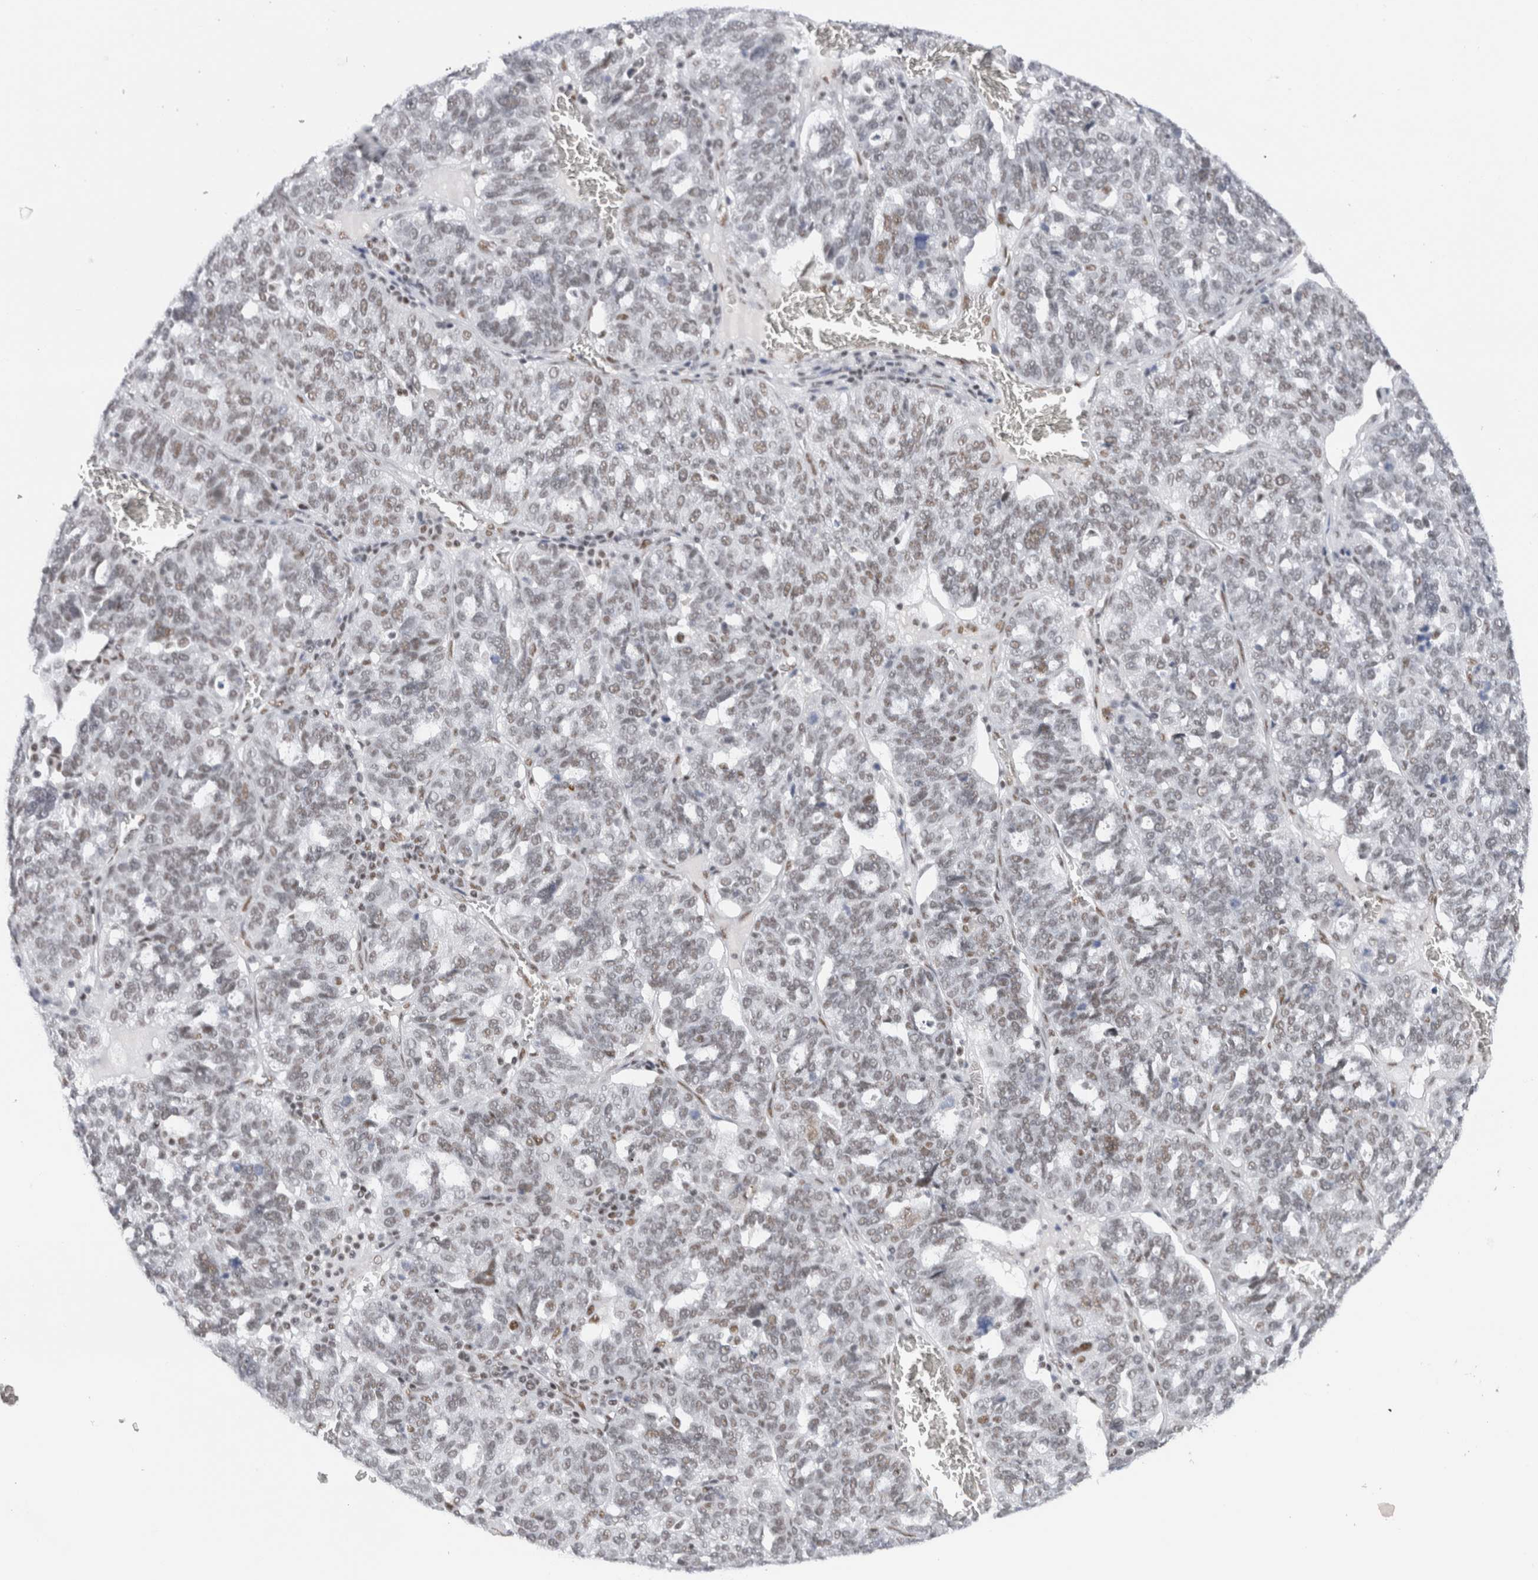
{"staining": {"intensity": "weak", "quantity": "25%-75%", "location": "nuclear"}, "tissue": "ovarian cancer", "cell_type": "Tumor cells", "image_type": "cancer", "snomed": [{"axis": "morphology", "description": "Cystadenocarcinoma, serous, NOS"}, {"axis": "topography", "description": "Ovary"}], "caption": "Immunohistochemistry (DAB (3,3'-diaminobenzidine)) staining of human ovarian serous cystadenocarcinoma exhibits weak nuclear protein staining in approximately 25%-75% of tumor cells. (DAB (3,3'-diaminobenzidine) IHC with brightfield microscopy, high magnification).", "gene": "COPS7A", "patient": {"sex": "female", "age": 59}}